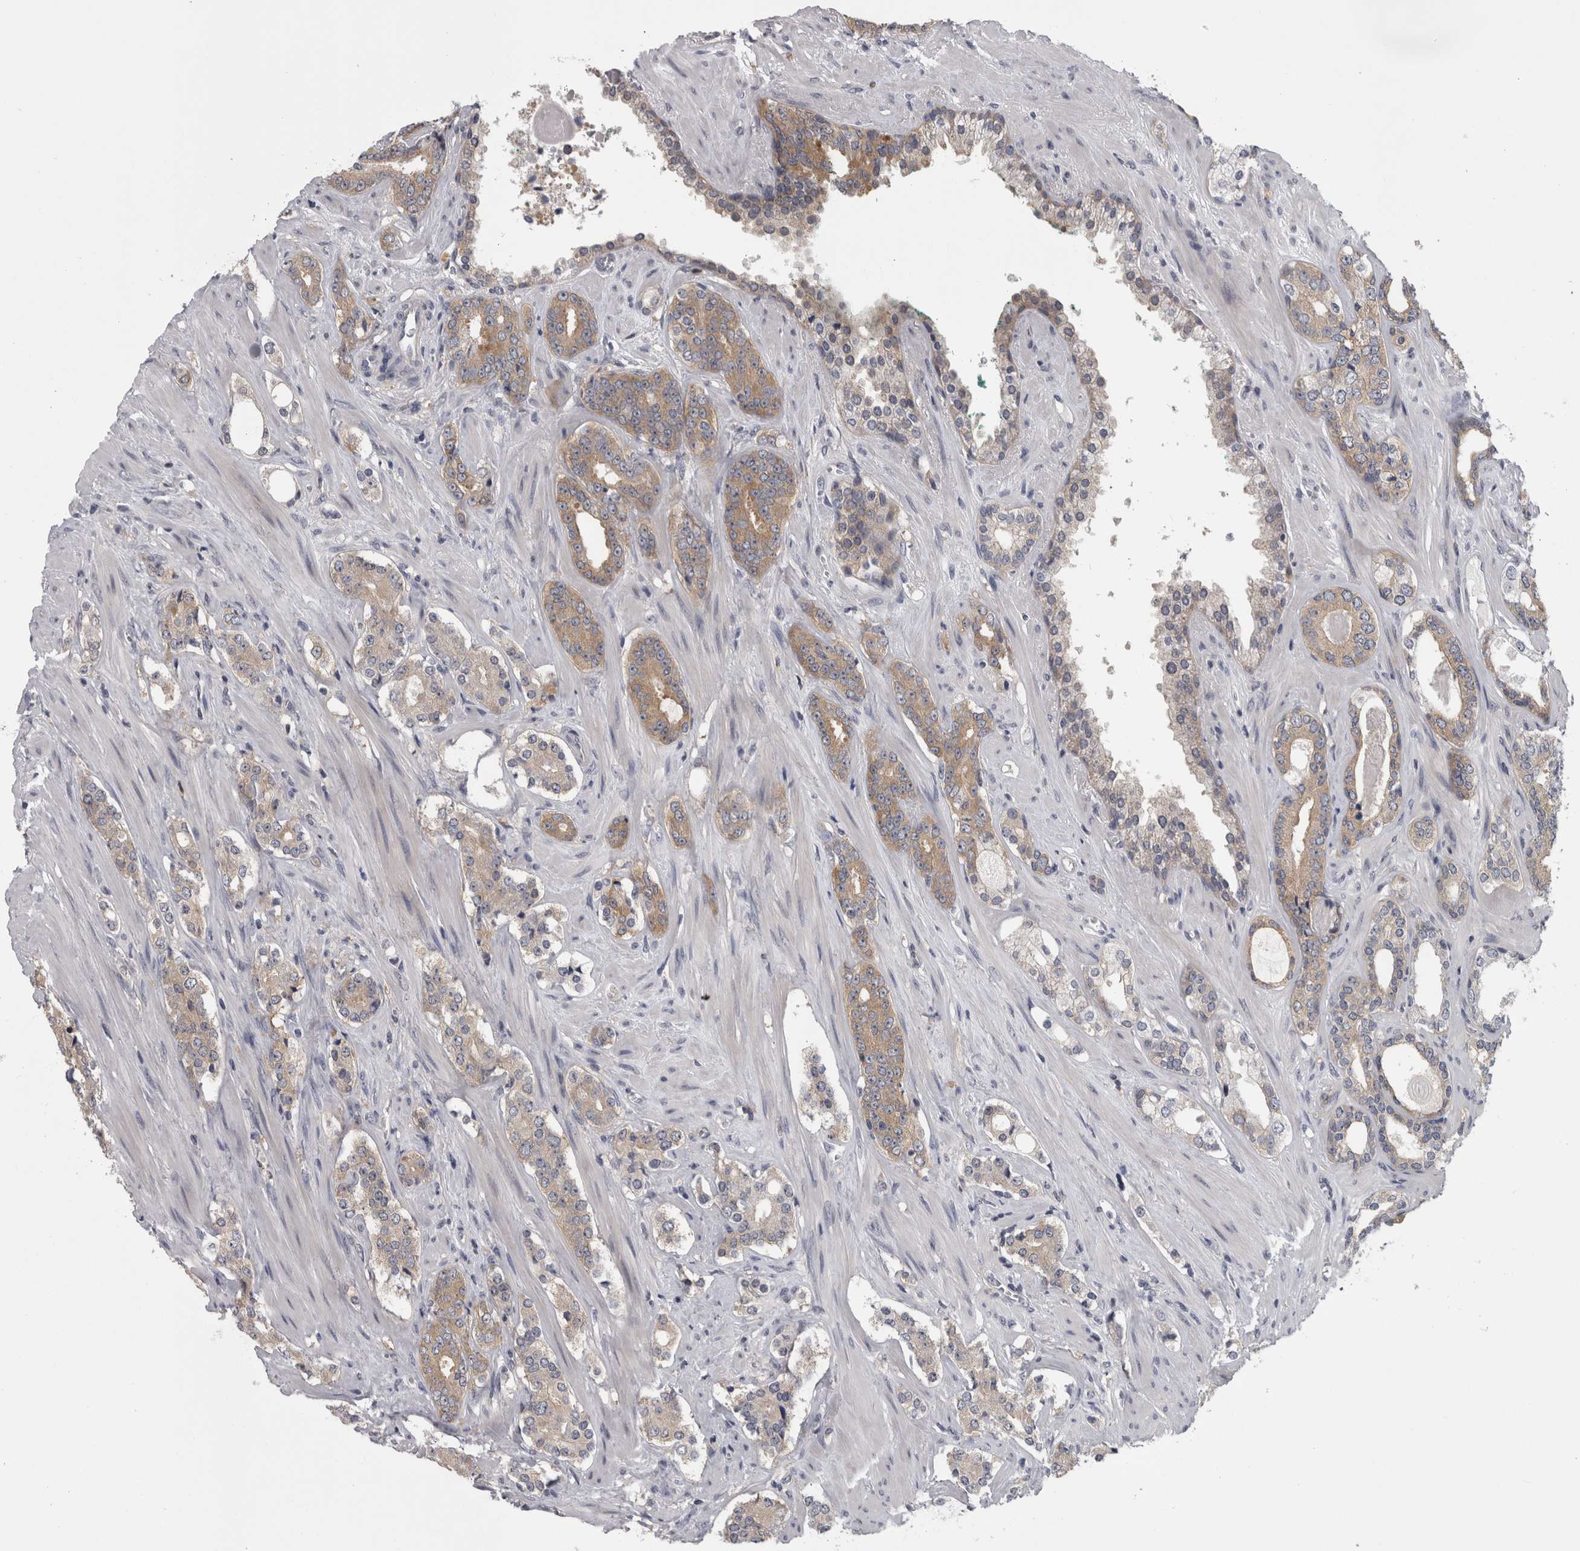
{"staining": {"intensity": "weak", "quantity": ">75%", "location": "cytoplasmic/membranous"}, "tissue": "prostate cancer", "cell_type": "Tumor cells", "image_type": "cancer", "snomed": [{"axis": "morphology", "description": "Adenocarcinoma, High grade"}, {"axis": "topography", "description": "Prostate"}], "caption": "Tumor cells demonstrate weak cytoplasmic/membranous staining in approximately >75% of cells in prostate adenocarcinoma (high-grade).", "gene": "PRKCI", "patient": {"sex": "male", "age": 71}}